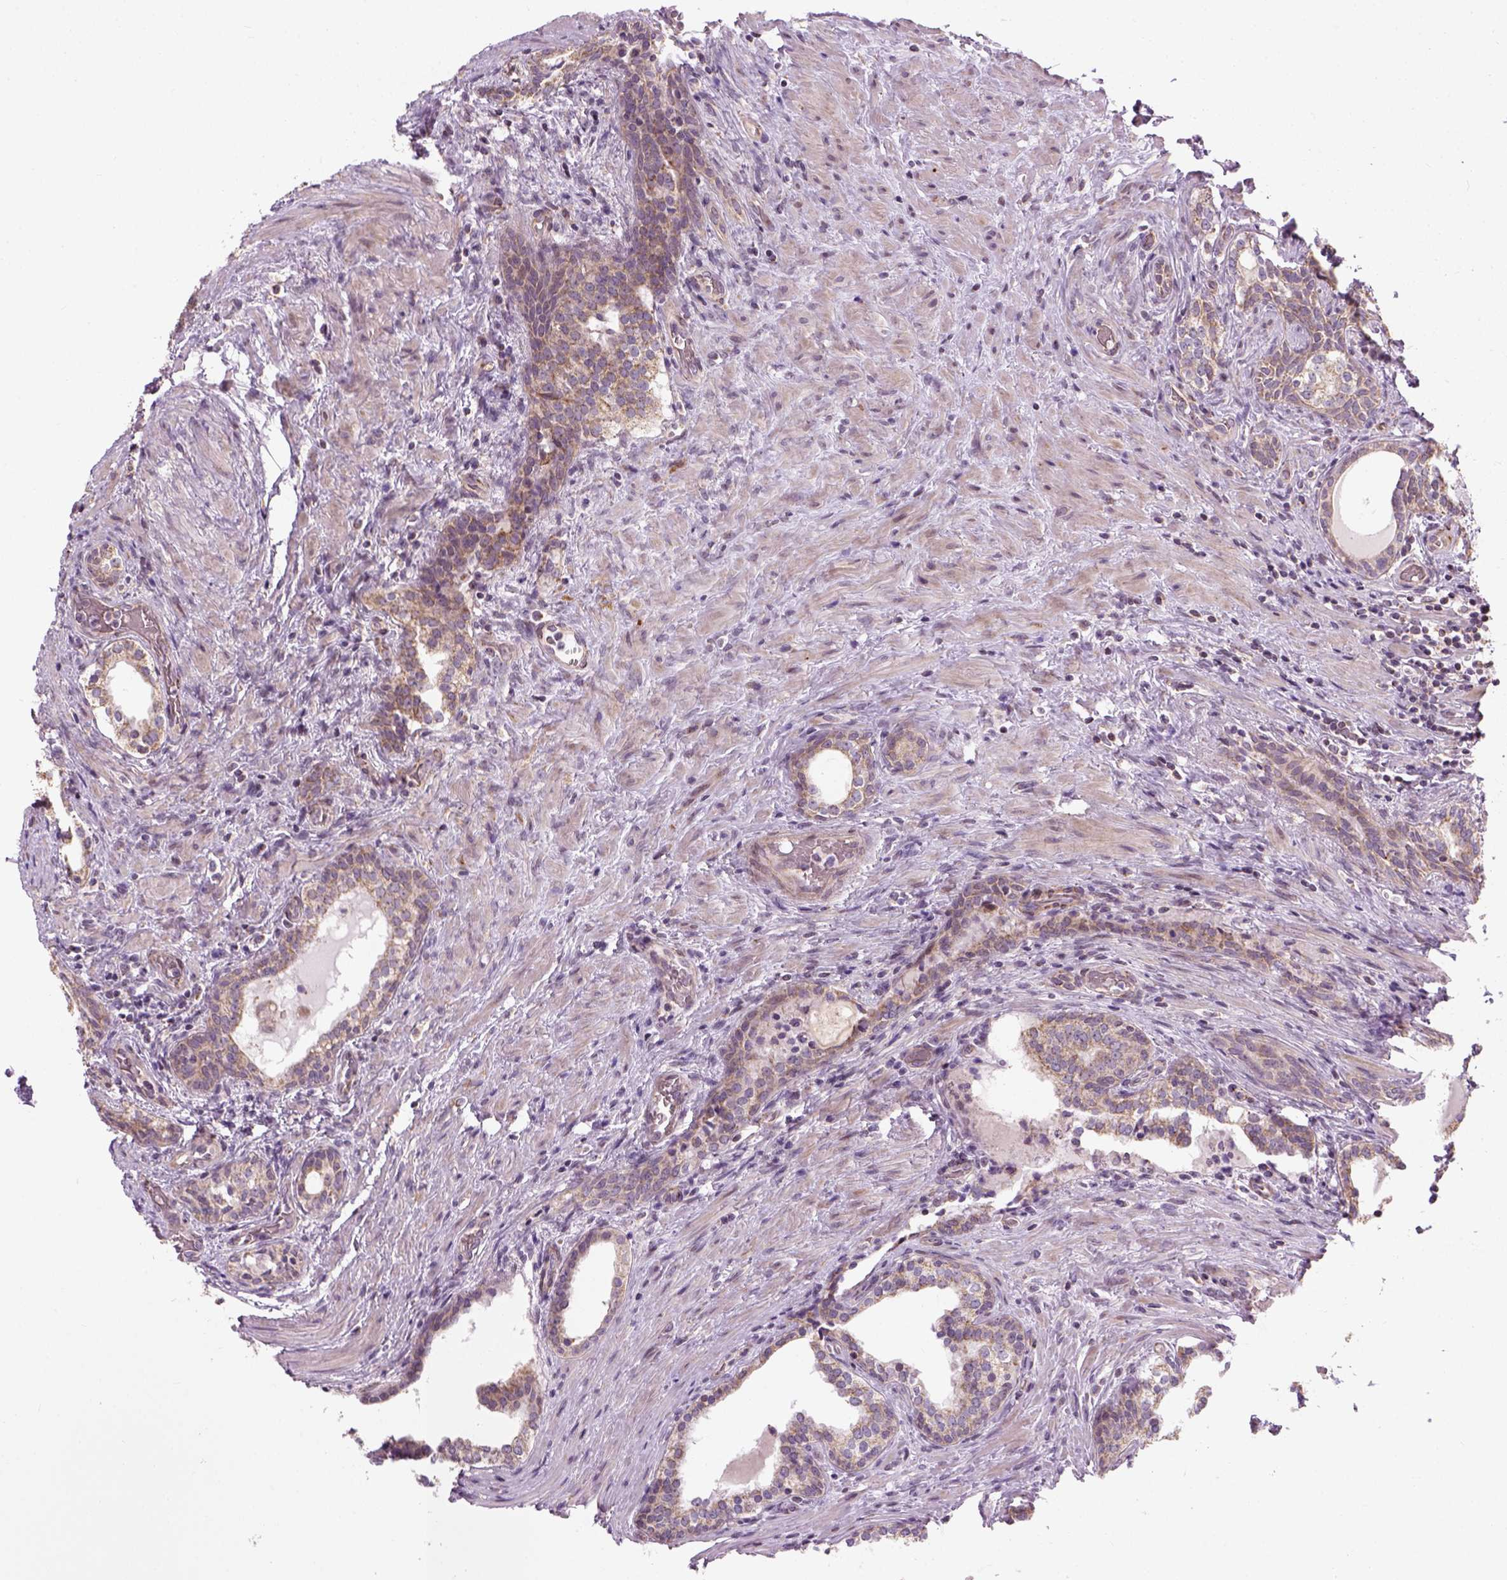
{"staining": {"intensity": "weak", "quantity": ">75%", "location": "cytoplasmic/membranous"}, "tissue": "prostate cancer", "cell_type": "Tumor cells", "image_type": "cancer", "snomed": [{"axis": "morphology", "description": "Adenocarcinoma, NOS"}, {"axis": "morphology", "description": "Adenocarcinoma, High grade"}, {"axis": "topography", "description": "Prostate"}], "caption": "Immunohistochemistry photomicrograph of human prostate cancer (adenocarcinoma (high-grade)) stained for a protein (brown), which reveals low levels of weak cytoplasmic/membranous expression in approximately >75% of tumor cells.", "gene": "XK", "patient": {"sex": "male", "age": 61}}